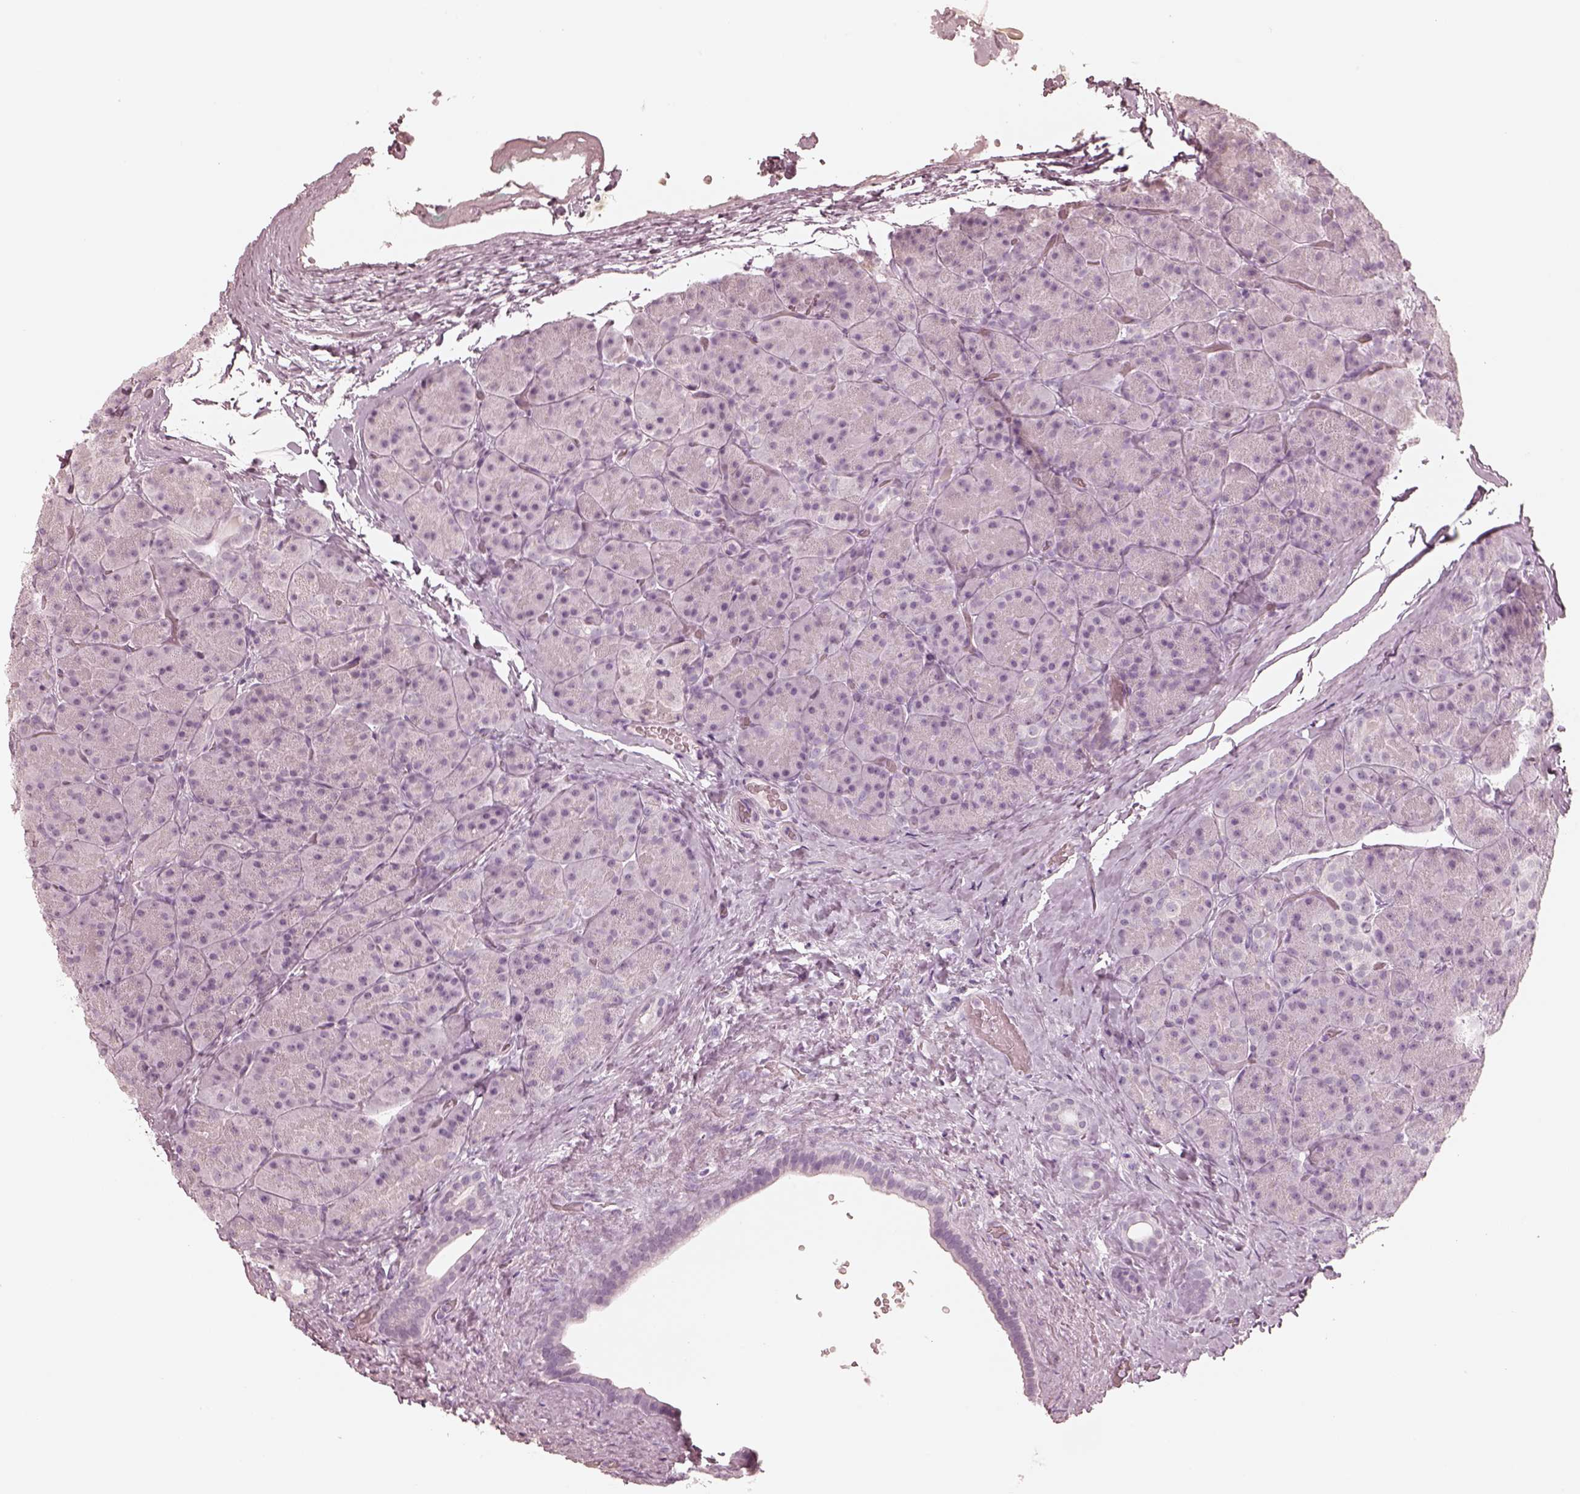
{"staining": {"intensity": "negative", "quantity": "none", "location": "none"}, "tissue": "pancreas", "cell_type": "Exocrine glandular cells", "image_type": "normal", "snomed": [{"axis": "morphology", "description": "Normal tissue, NOS"}, {"axis": "topography", "description": "Pancreas"}], "caption": "IHC of normal pancreas shows no expression in exocrine glandular cells. The staining is performed using DAB (3,3'-diaminobenzidine) brown chromogen with nuclei counter-stained in using hematoxylin.", "gene": "CALR3", "patient": {"sex": "male", "age": 57}}